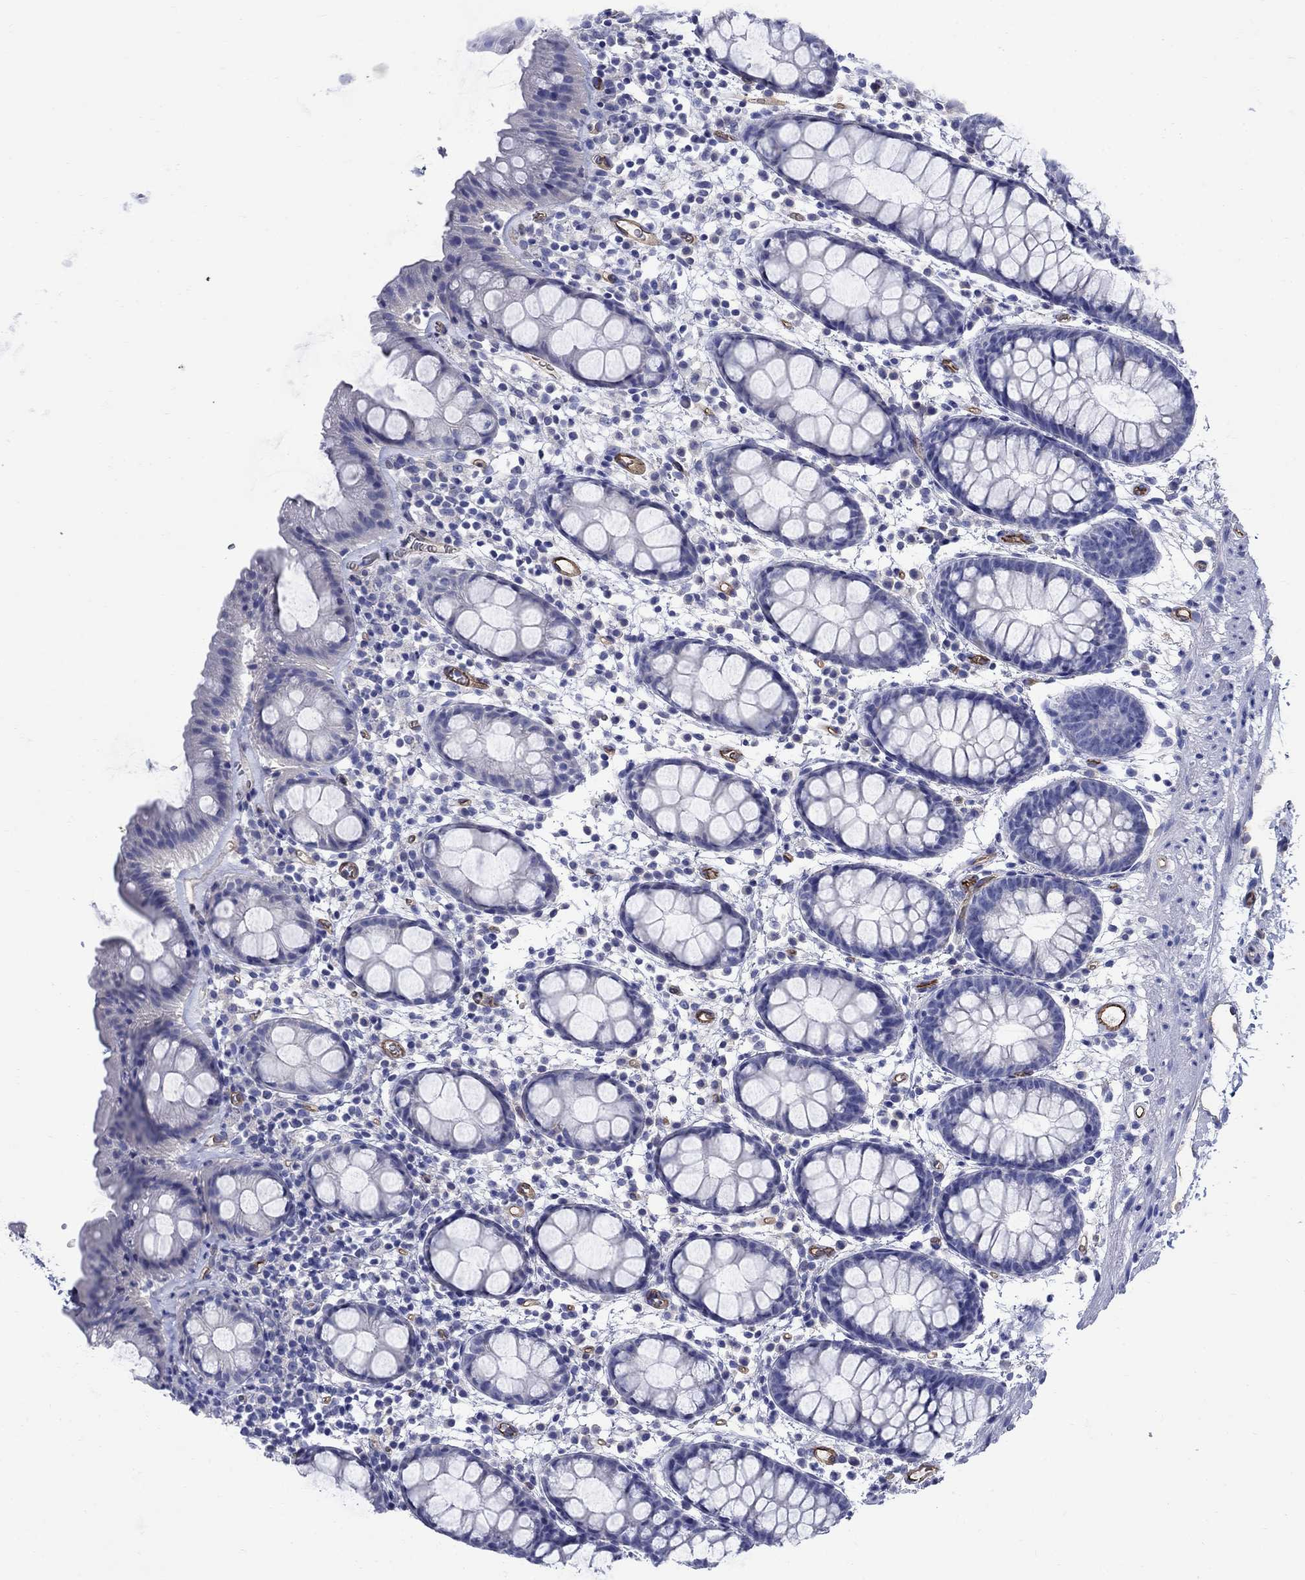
{"staining": {"intensity": "negative", "quantity": "none", "location": "none"}, "tissue": "rectum", "cell_type": "Glandular cells", "image_type": "normal", "snomed": [{"axis": "morphology", "description": "Normal tissue, NOS"}, {"axis": "topography", "description": "Rectum"}], "caption": "Rectum stained for a protein using immunohistochemistry reveals no staining glandular cells.", "gene": "SMCP", "patient": {"sex": "male", "age": 57}}